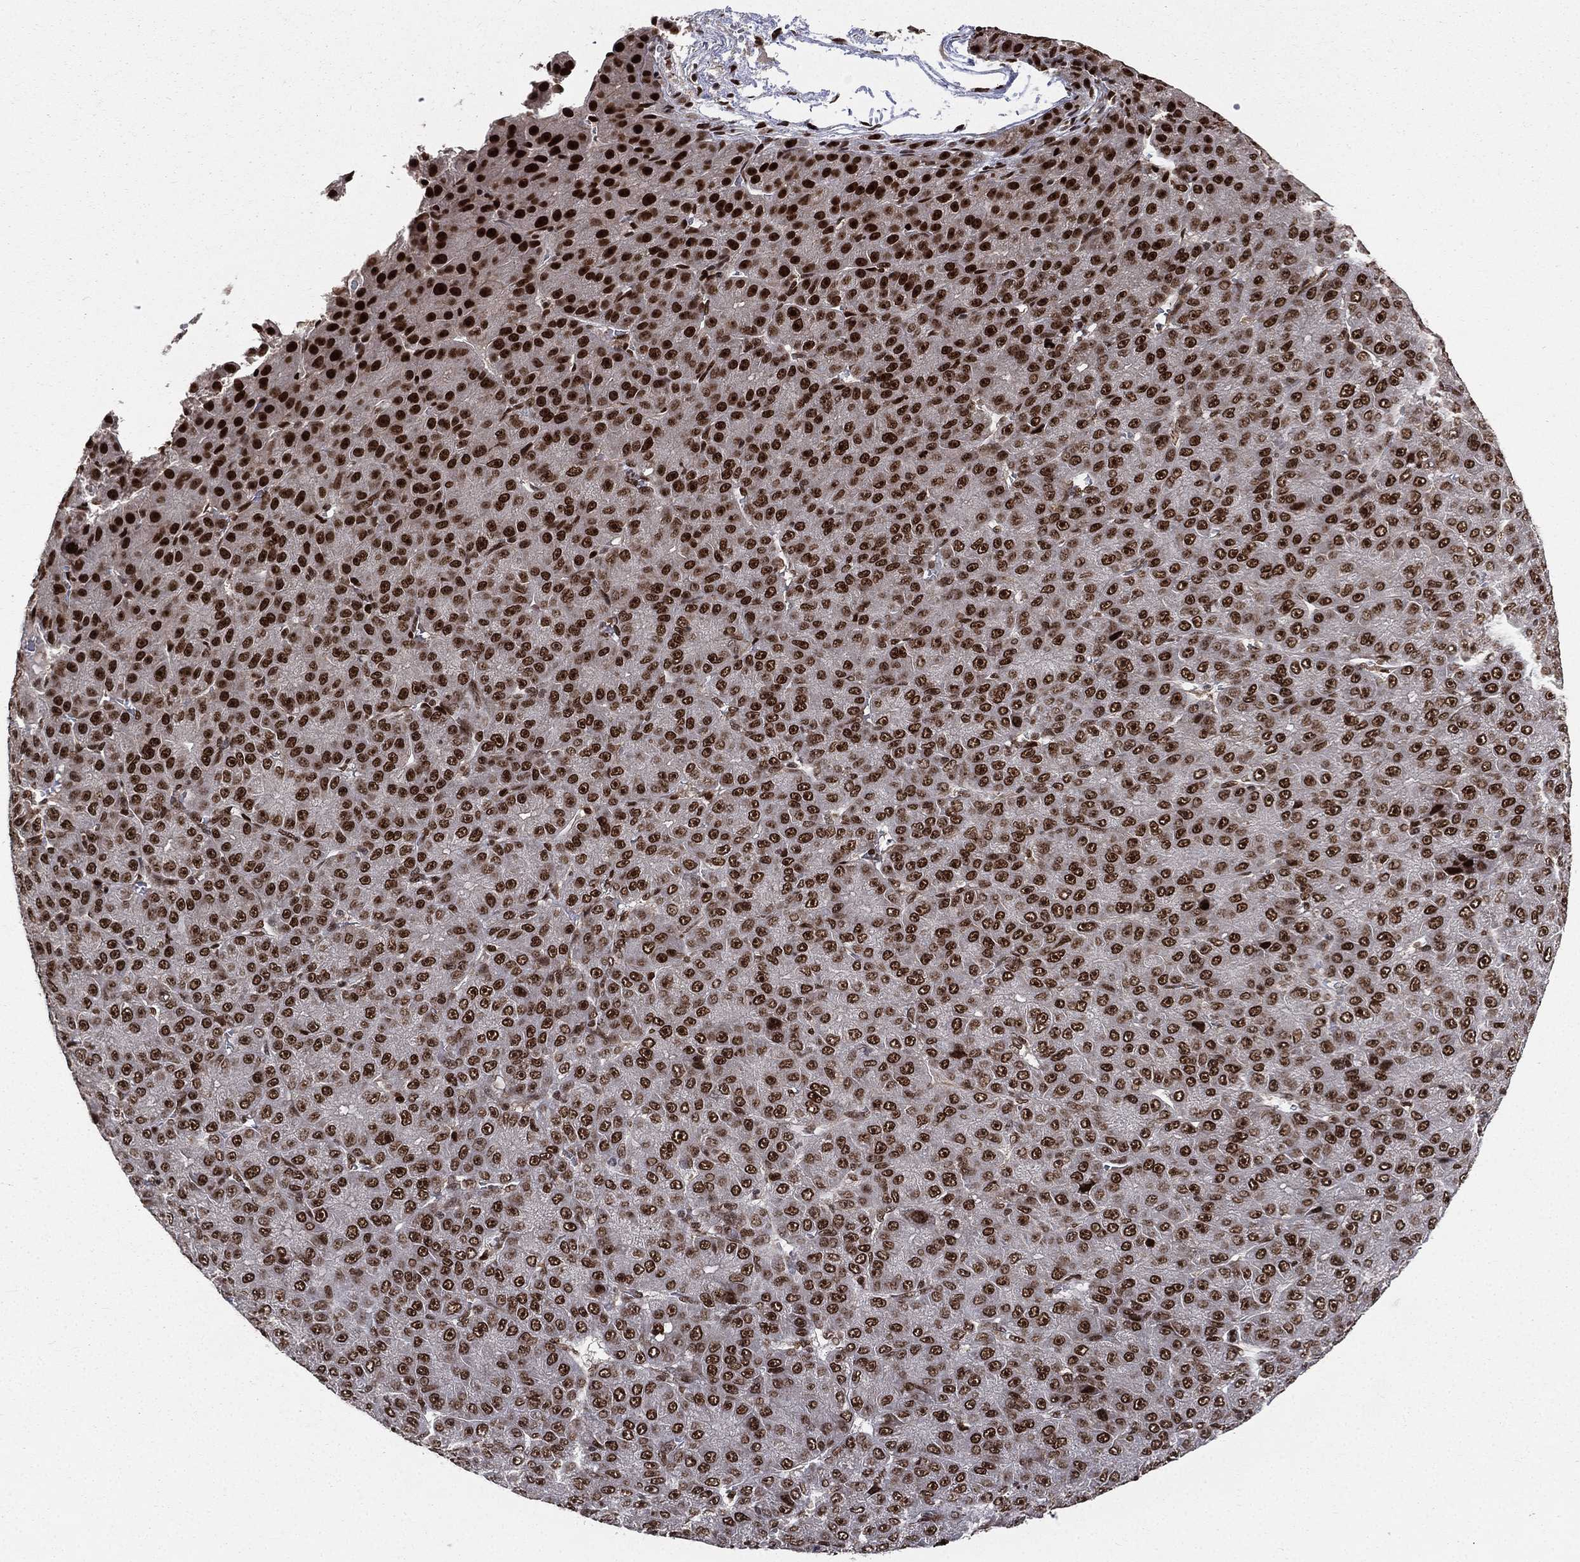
{"staining": {"intensity": "strong", "quantity": ">75%", "location": "nuclear"}, "tissue": "liver cancer", "cell_type": "Tumor cells", "image_type": "cancer", "snomed": [{"axis": "morphology", "description": "Carcinoma, Hepatocellular, NOS"}, {"axis": "topography", "description": "Liver"}], "caption": "Immunohistochemical staining of liver cancer (hepatocellular carcinoma) demonstrates strong nuclear protein expression in approximately >75% of tumor cells.", "gene": "POLB", "patient": {"sex": "male", "age": 67}}